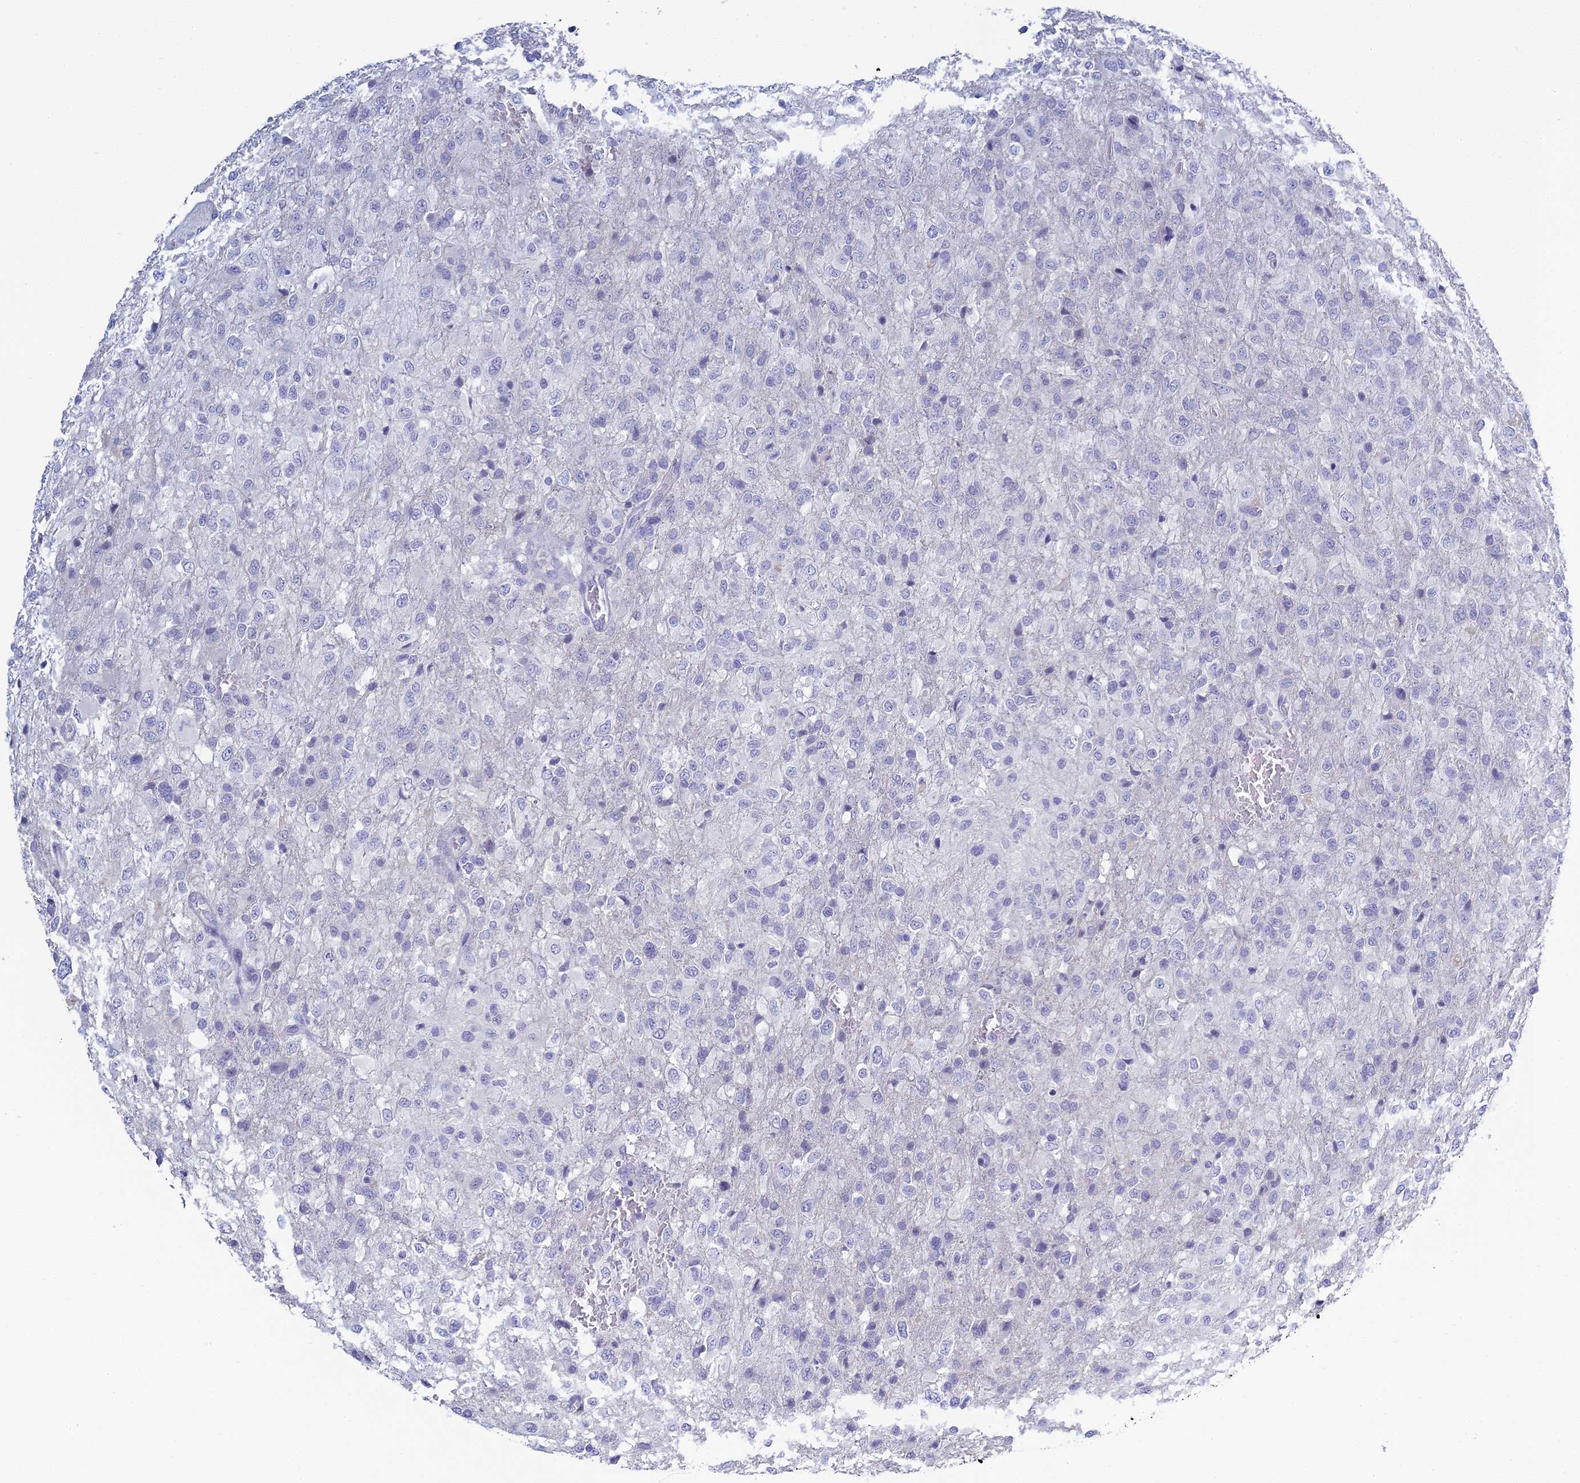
{"staining": {"intensity": "negative", "quantity": "none", "location": "none"}, "tissue": "glioma", "cell_type": "Tumor cells", "image_type": "cancer", "snomed": [{"axis": "morphology", "description": "Glioma, malignant, High grade"}, {"axis": "topography", "description": "Brain"}], "caption": "High power microscopy micrograph of an IHC micrograph of malignant glioma (high-grade), revealing no significant positivity in tumor cells. (Brightfield microscopy of DAB (3,3'-diaminobenzidine) immunohistochemistry at high magnification).", "gene": "MUC13", "patient": {"sex": "female", "age": 74}}